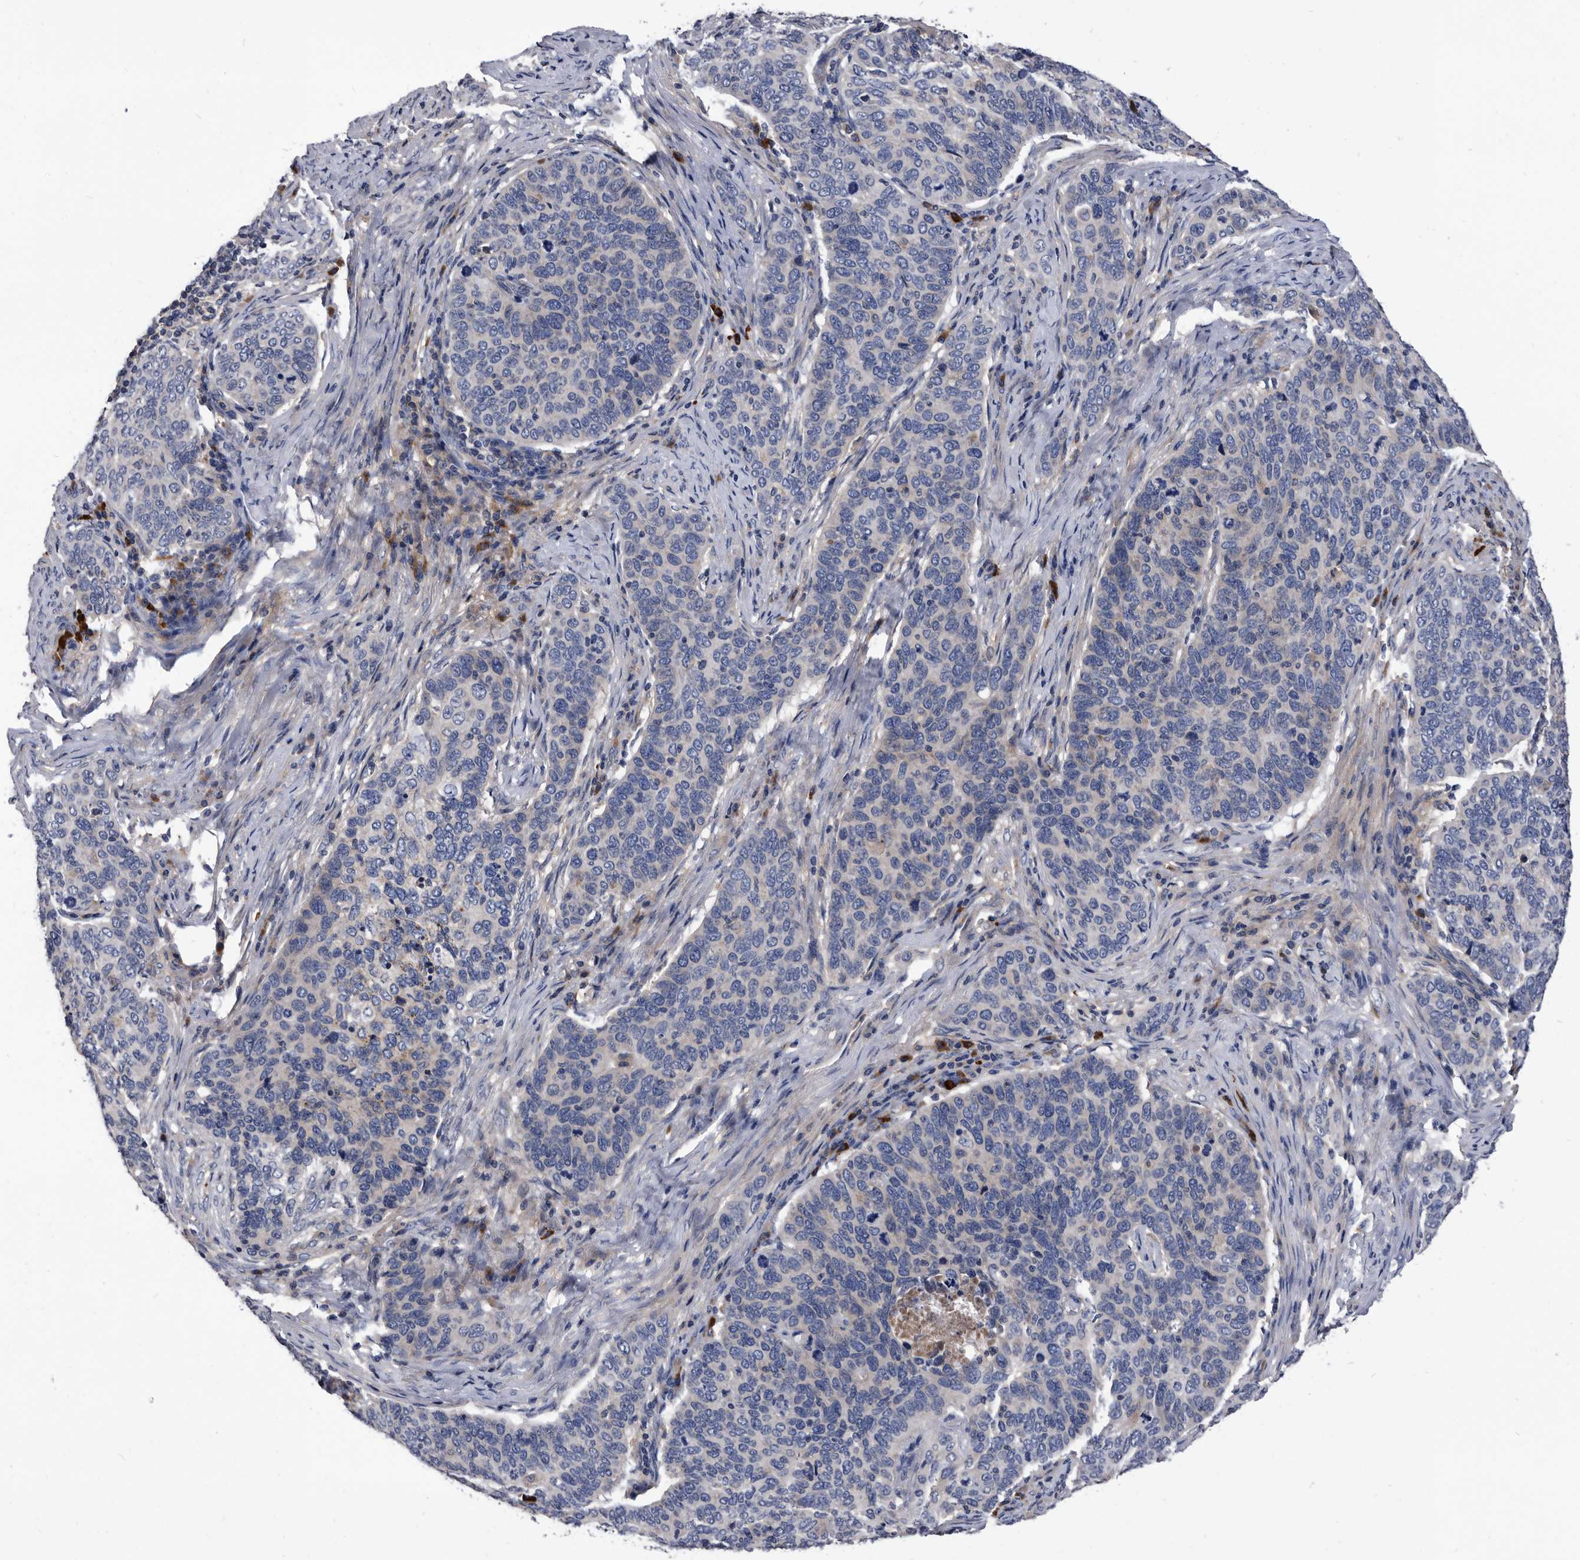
{"staining": {"intensity": "negative", "quantity": "none", "location": "none"}, "tissue": "cervical cancer", "cell_type": "Tumor cells", "image_type": "cancer", "snomed": [{"axis": "morphology", "description": "Squamous cell carcinoma, NOS"}, {"axis": "topography", "description": "Cervix"}], "caption": "This is an IHC micrograph of human cervical cancer. There is no staining in tumor cells.", "gene": "DTNBP1", "patient": {"sex": "female", "age": 60}}